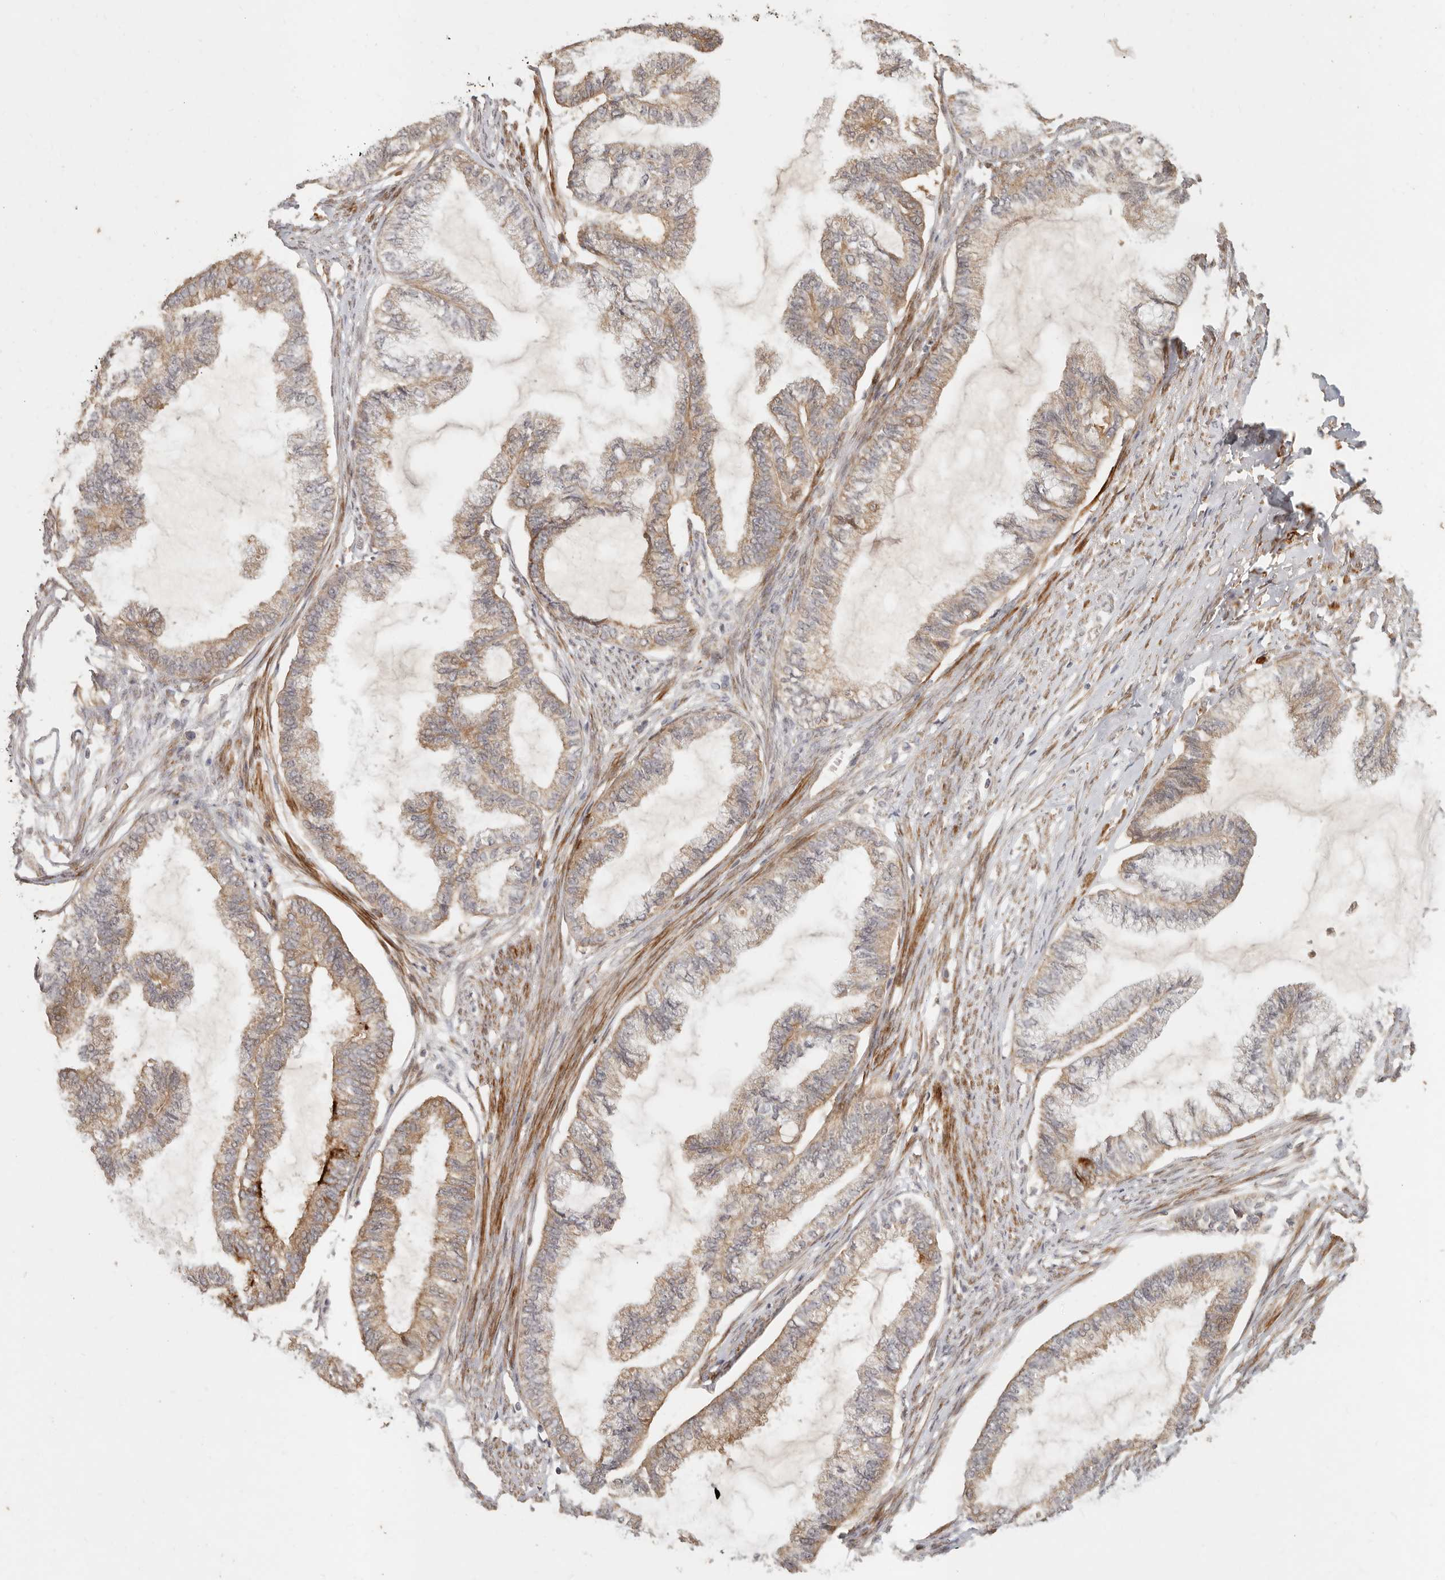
{"staining": {"intensity": "weak", "quantity": ">75%", "location": "cytoplasmic/membranous"}, "tissue": "endometrial cancer", "cell_type": "Tumor cells", "image_type": "cancer", "snomed": [{"axis": "morphology", "description": "Adenocarcinoma, NOS"}, {"axis": "topography", "description": "Endometrium"}], "caption": "This image displays immunohistochemistry (IHC) staining of human adenocarcinoma (endometrial), with low weak cytoplasmic/membranous staining in about >75% of tumor cells.", "gene": "VIPR1", "patient": {"sex": "female", "age": 86}}